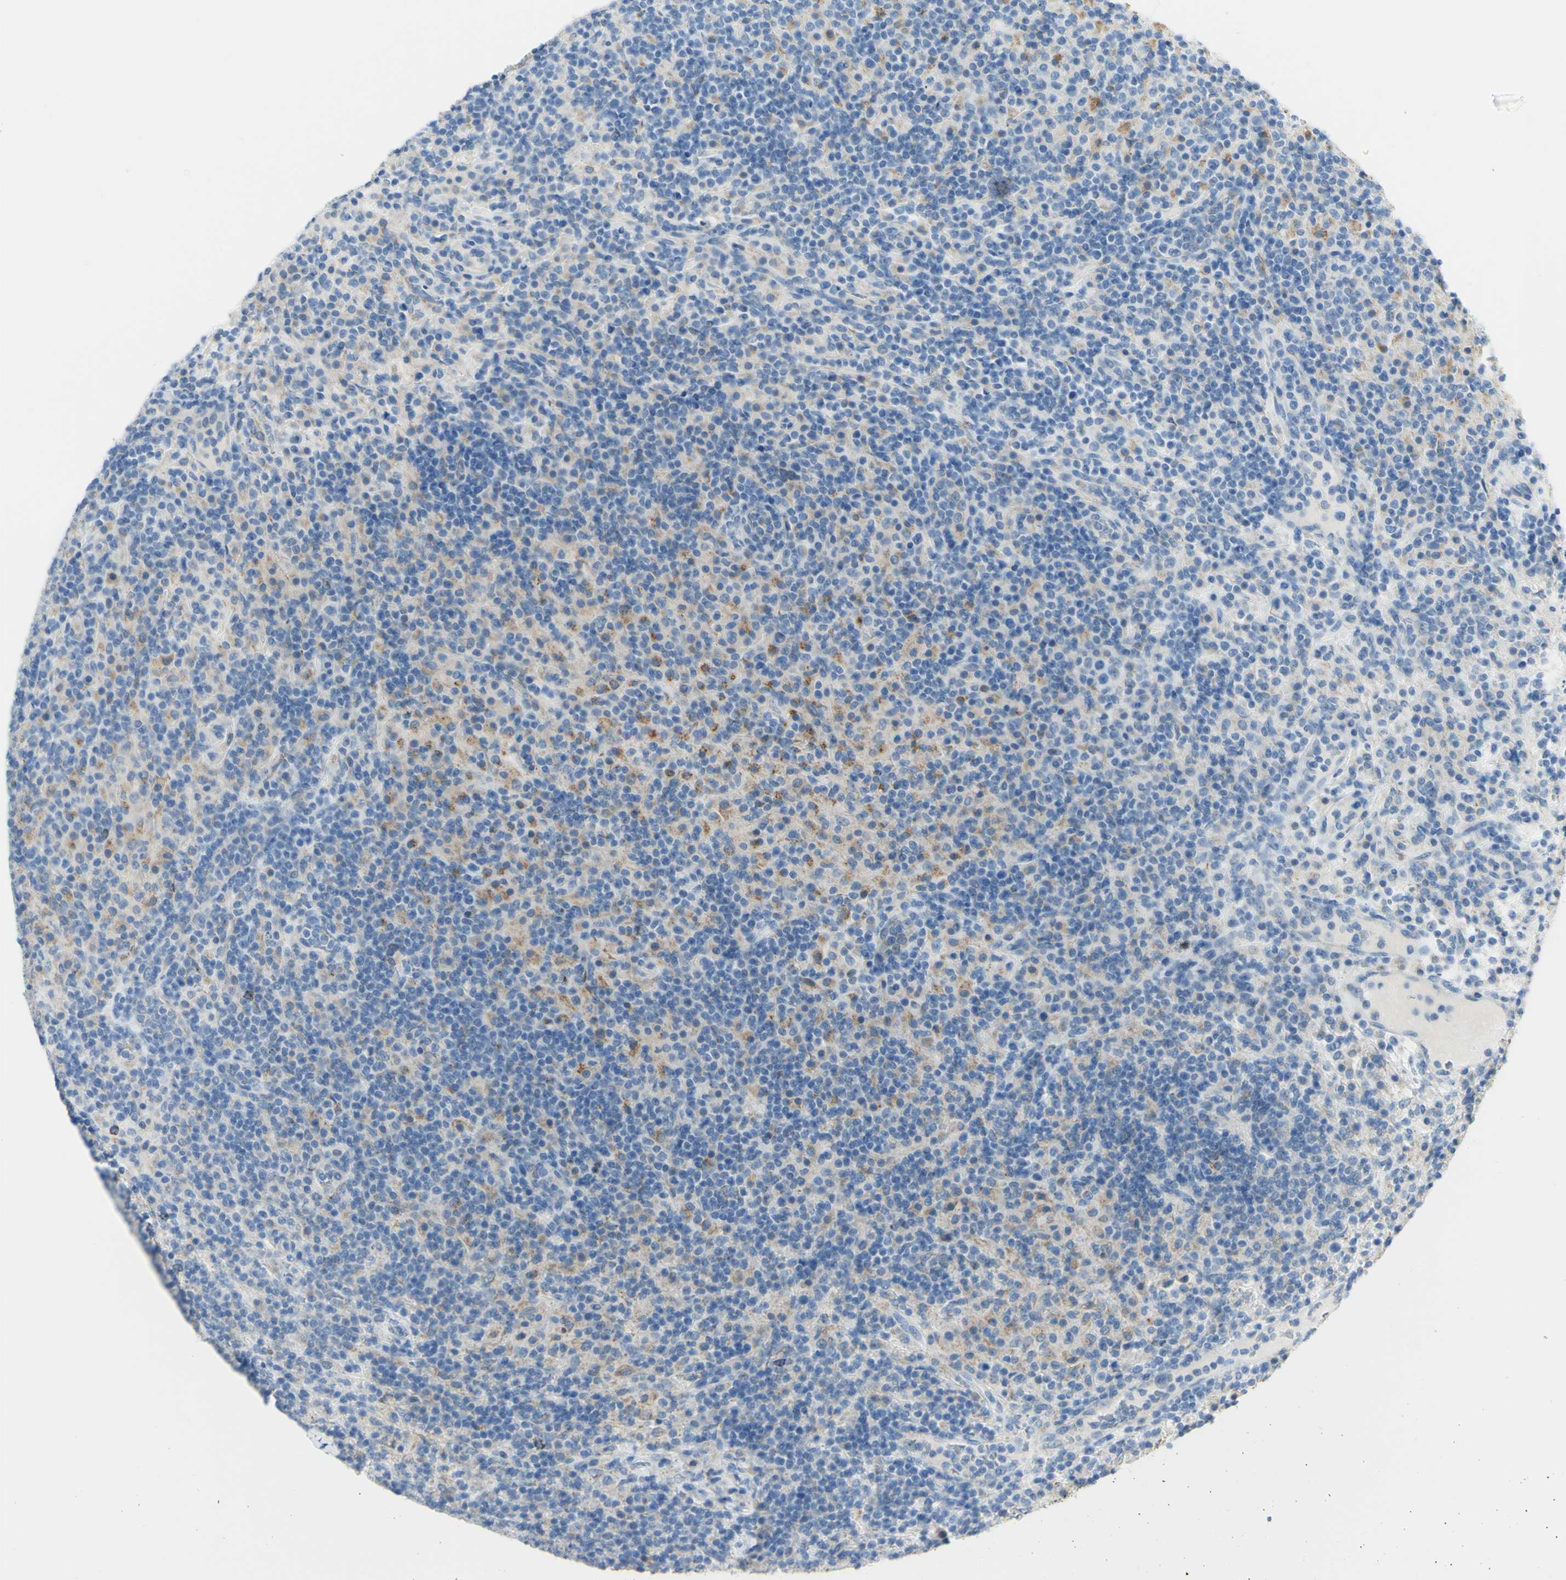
{"staining": {"intensity": "weak", "quantity": "<25%", "location": "cytoplasmic/membranous"}, "tissue": "lymphoma", "cell_type": "Tumor cells", "image_type": "cancer", "snomed": [{"axis": "morphology", "description": "Hodgkin's disease, NOS"}, {"axis": "topography", "description": "Lymph node"}], "caption": "This image is of Hodgkin's disease stained with immunohistochemistry to label a protein in brown with the nuclei are counter-stained blue. There is no staining in tumor cells.", "gene": "TSPAN1", "patient": {"sex": "male", "age": 70}}